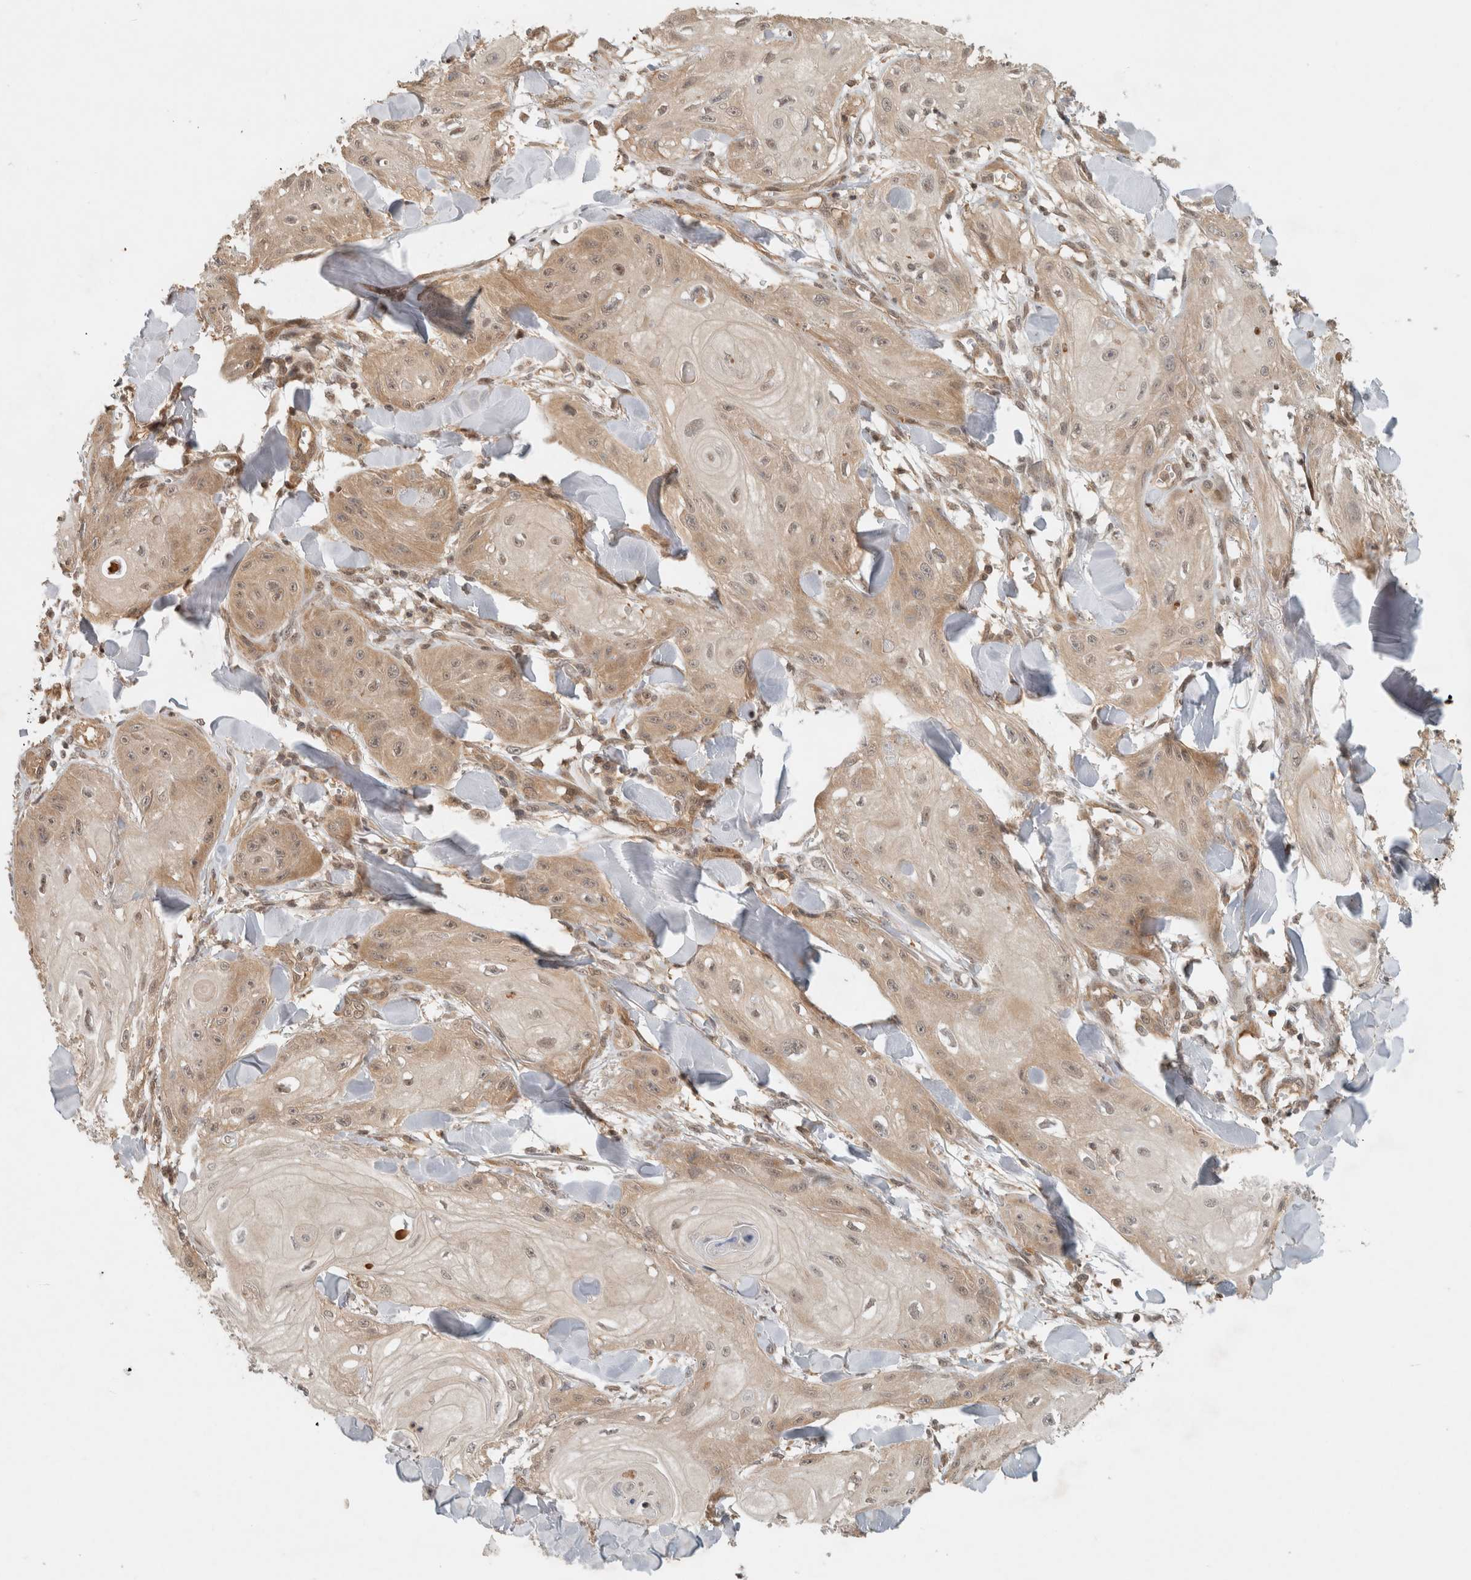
{"staining": {"intensity": "weak", "quantity": ">75%", "location": "cytoplasmic/membranous,nuclear"}, "tissue": "skin cancer", "cell_type": "Tumor cells", "image_type": "cancer", "snomed": [{"axis": "morphology", "description": "Squamous cell carcinoma, NOS"}, {"axis": "topography", "description": "Skin"}], "caption": "There is low levels of weak cytoplasmic/membranous and nuclear staining in tumor cells of skin cancer (squamous cell carcinoma), as demonstrated by immunohistochemical staining (brown color).", "gene": "CAAP1", "patient": {"sex": "male", "age": 74}}